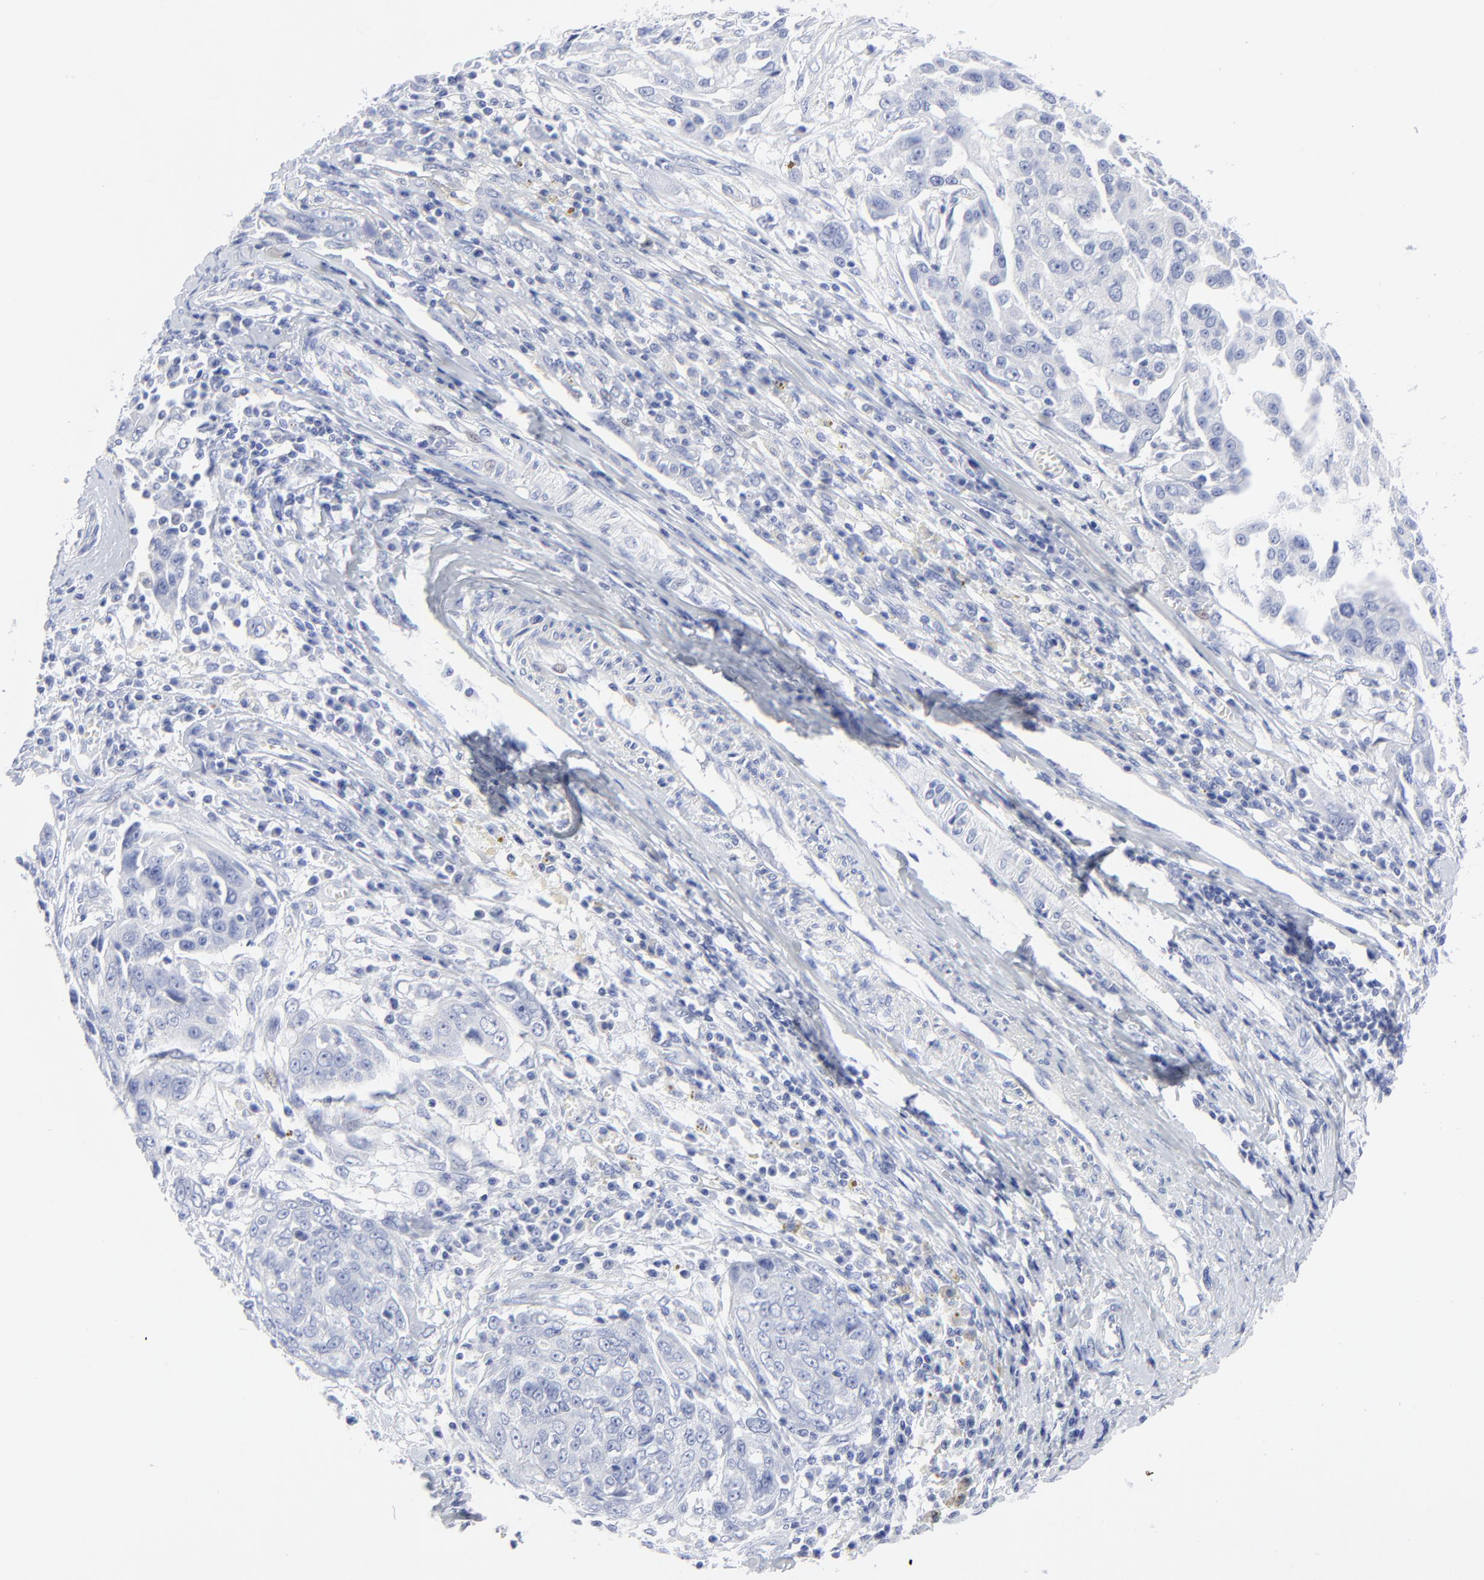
{"staining": {"intensity": "negative", "quantity": "none", "location": "none"}, "tissue": "ovarian cancer", "cell_type": "Tumor cells", "image_type": "cancer", "snomed": [{"axis": "morphology", "description": "Carcinoma, endometroid"}, {"axis": "topography", "description": "Ovary"}], "caption": "A high-resolution image shows immunohistochemistry staining of ovarian cancer (endometroid carcinoma), which exhibits no significant expression in tumor cells.", "gene": "PSD3", "patient": {"sex": "female", "age": 75}}